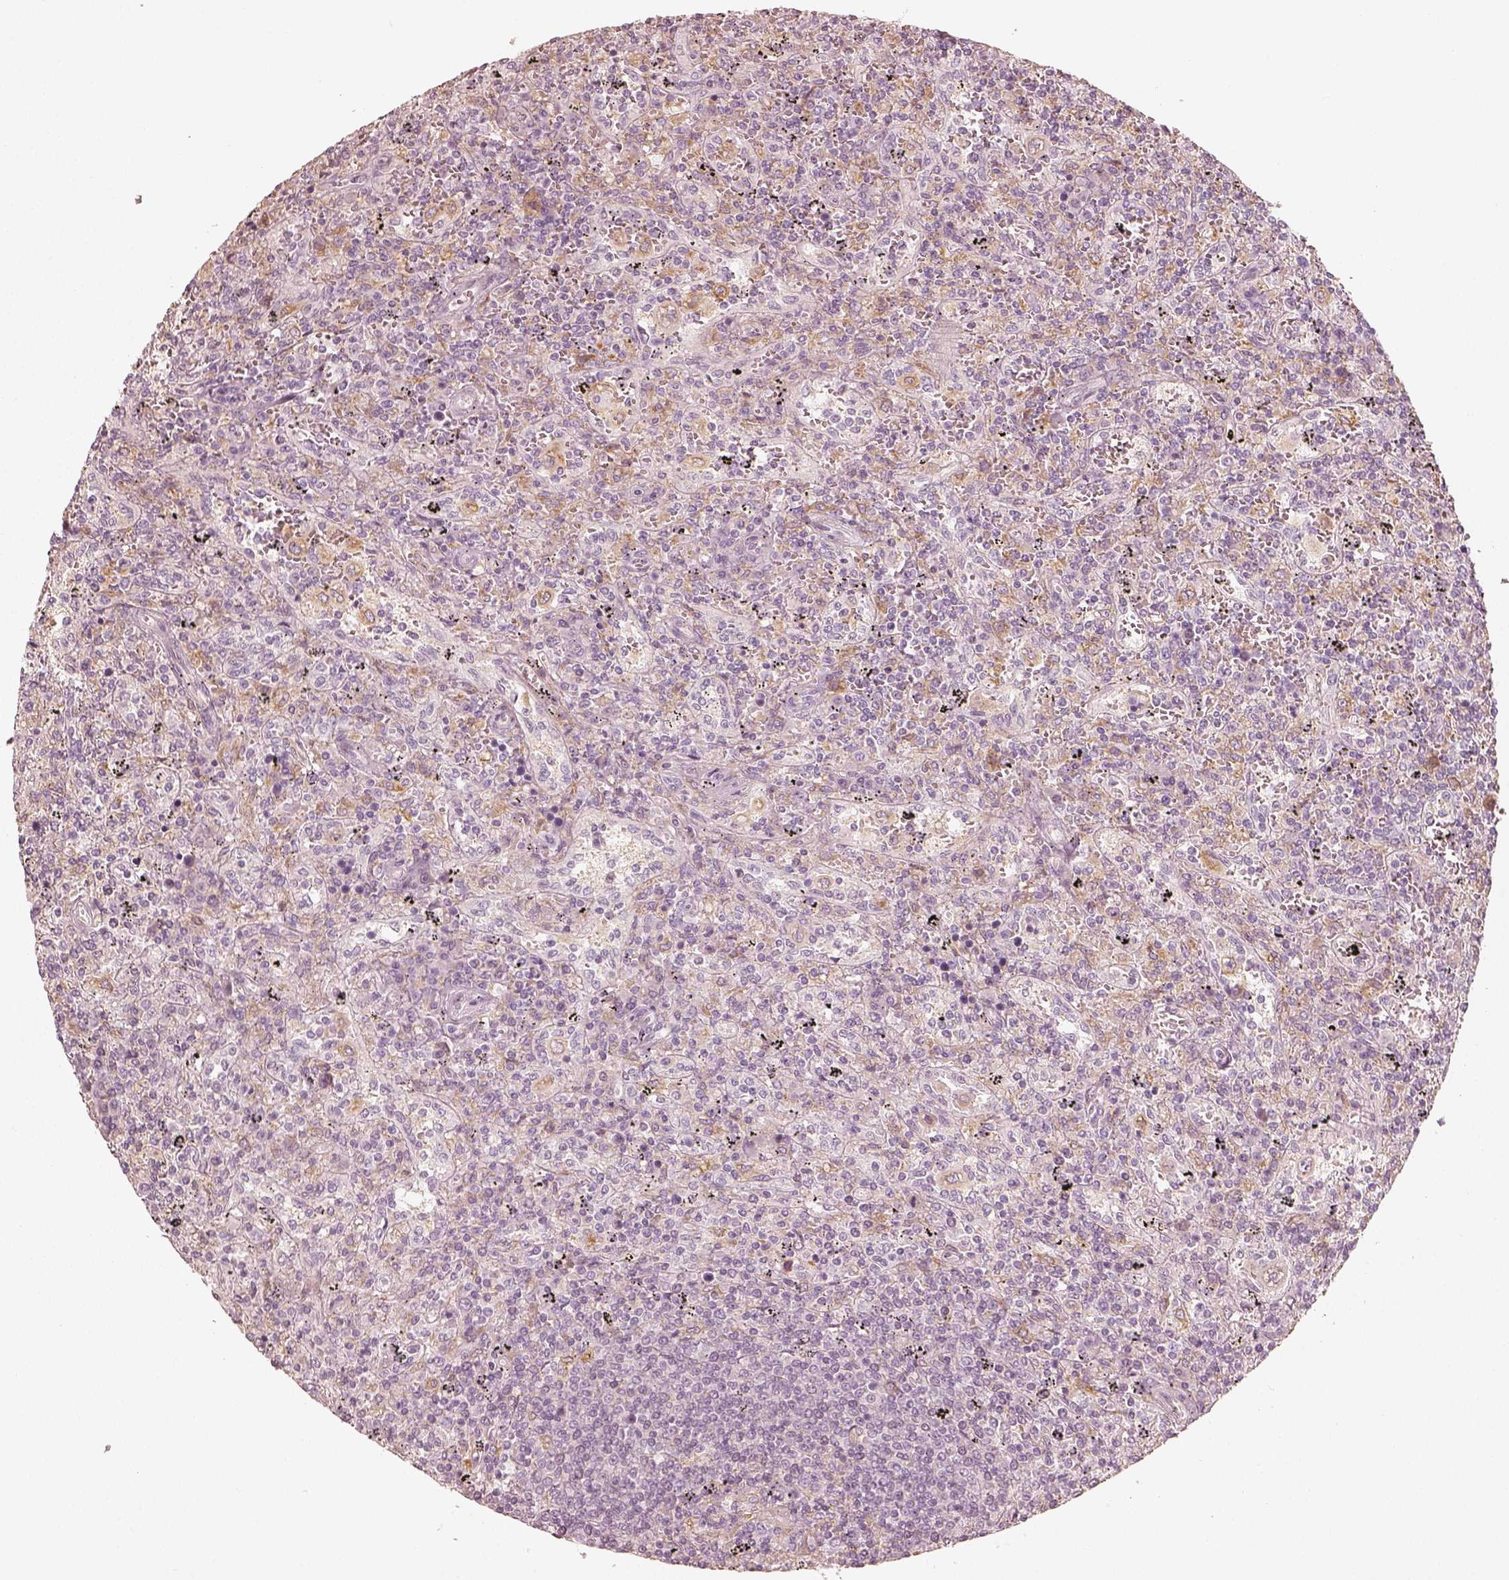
{"staining": {"intensity": "negative", "quantity": "none", "location": "none"}, "tissue": "lymphoma", "cell_type": "Tumor cells", "image_type": "cancer", "snomed": [{"axis": "morphology", "description": "Malignant lymphoma, non-Hodgkin's type, Low grade"}, {"axis": "topography", "description": "Spleen"}], "caption": "High power microscopy image of an IHC photomicrograph of lymphoma, revealing no significant positivity in tumor cells.", "gene": "FMNL2", "patient": {"sex": "male", "age": 62}}